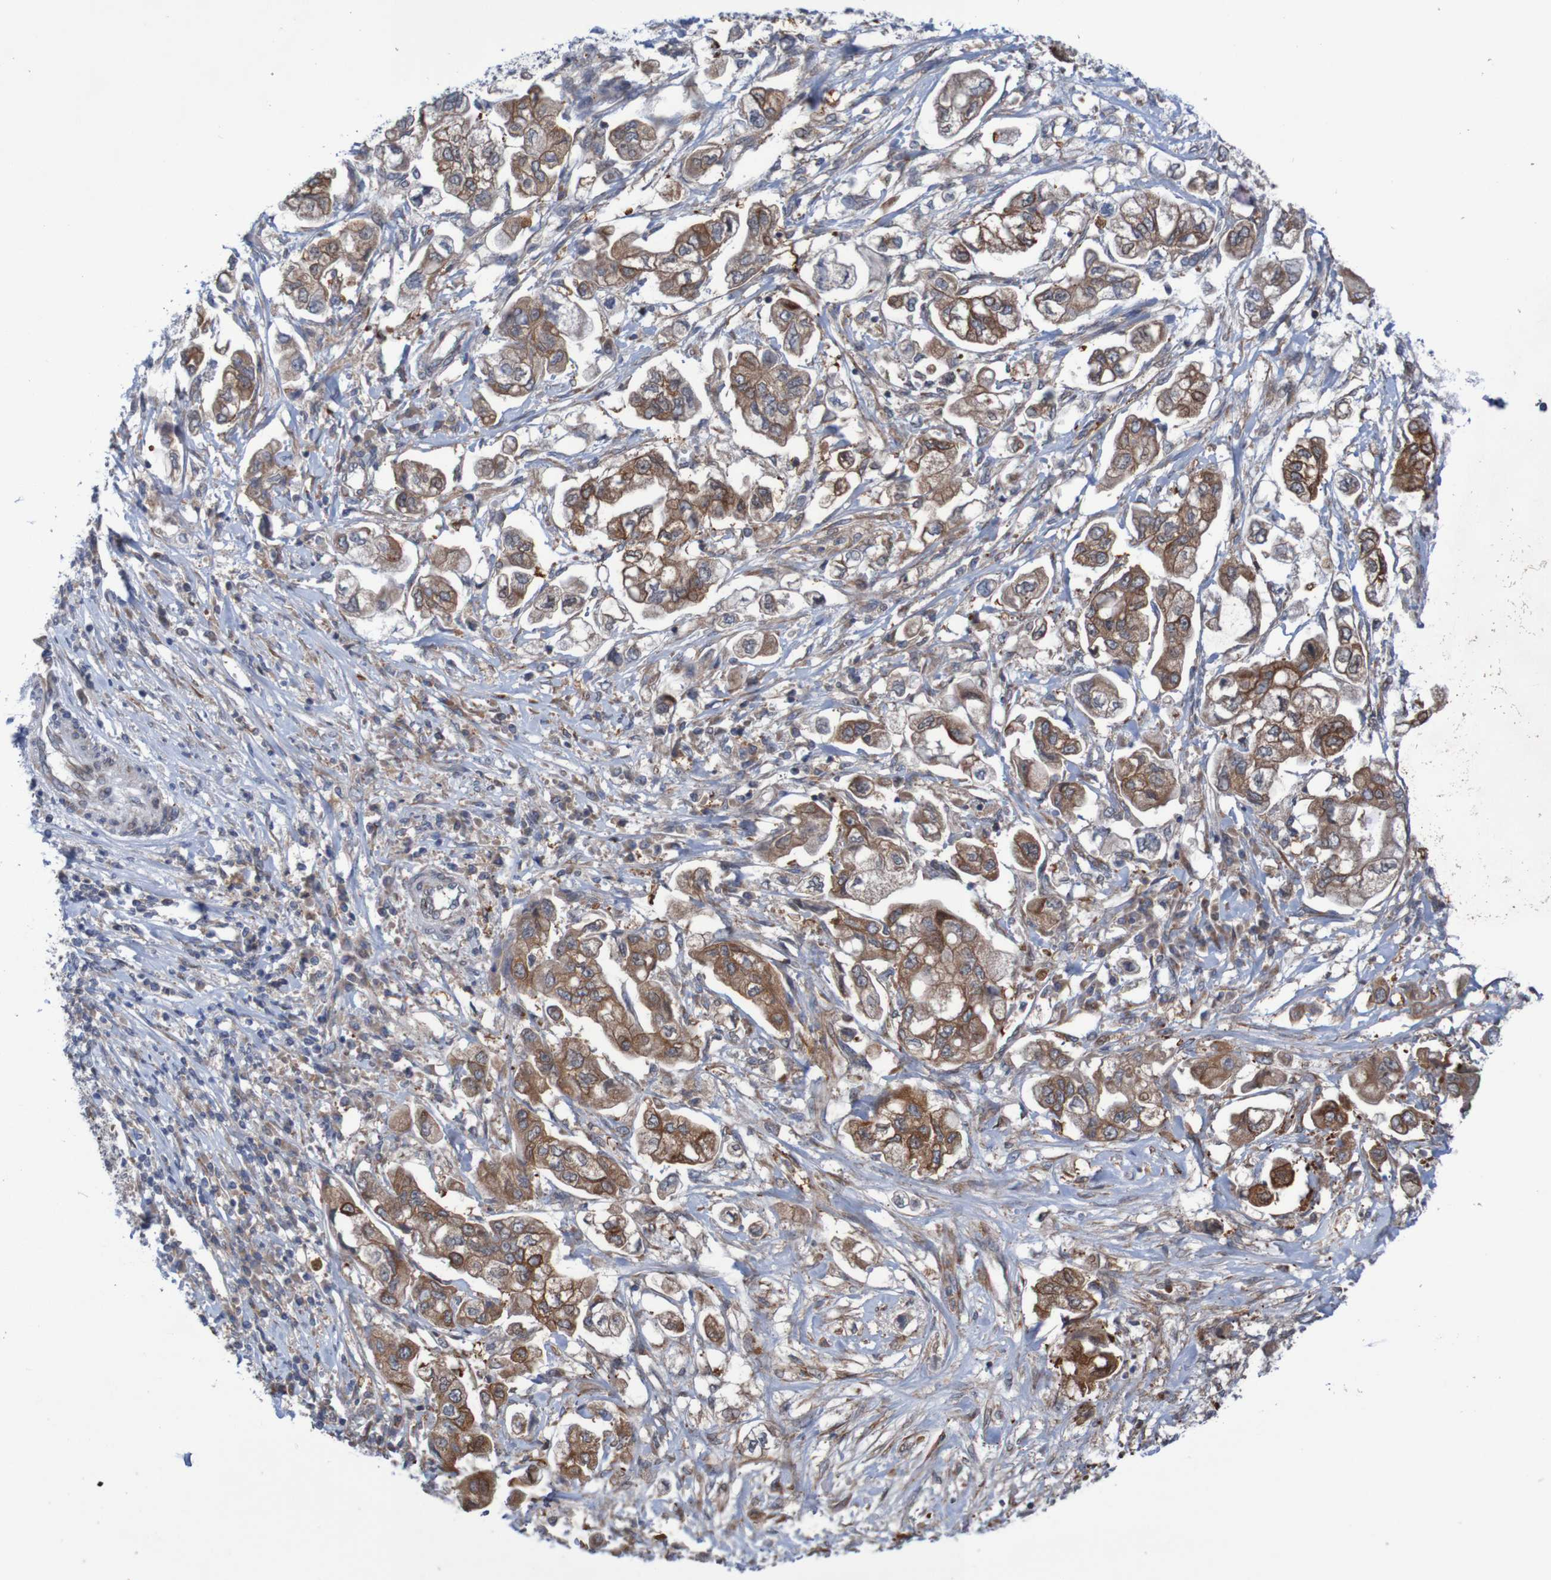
{"staining": {"intensity": "moderate", "quantity": ">75%", "location": "cytoplasmic/membranous"}, "tissue": "stomach cancer", "cell_type": "Tumor cells", "image_type": "cancer", "snomed": [{"axis": "morphology", "description": "Adenocarcinoma, NOS"}, {"axis": "topography", "description": "Stomach"}], "caption": "Adenocarcinoma (stomach) stained with IHC exhibits moderate cytoplasmic/membranous staining in approximately >75% of tumor cells.", "gene": "ANGPT4", "patient": {"sex": "male", "age": 62}}